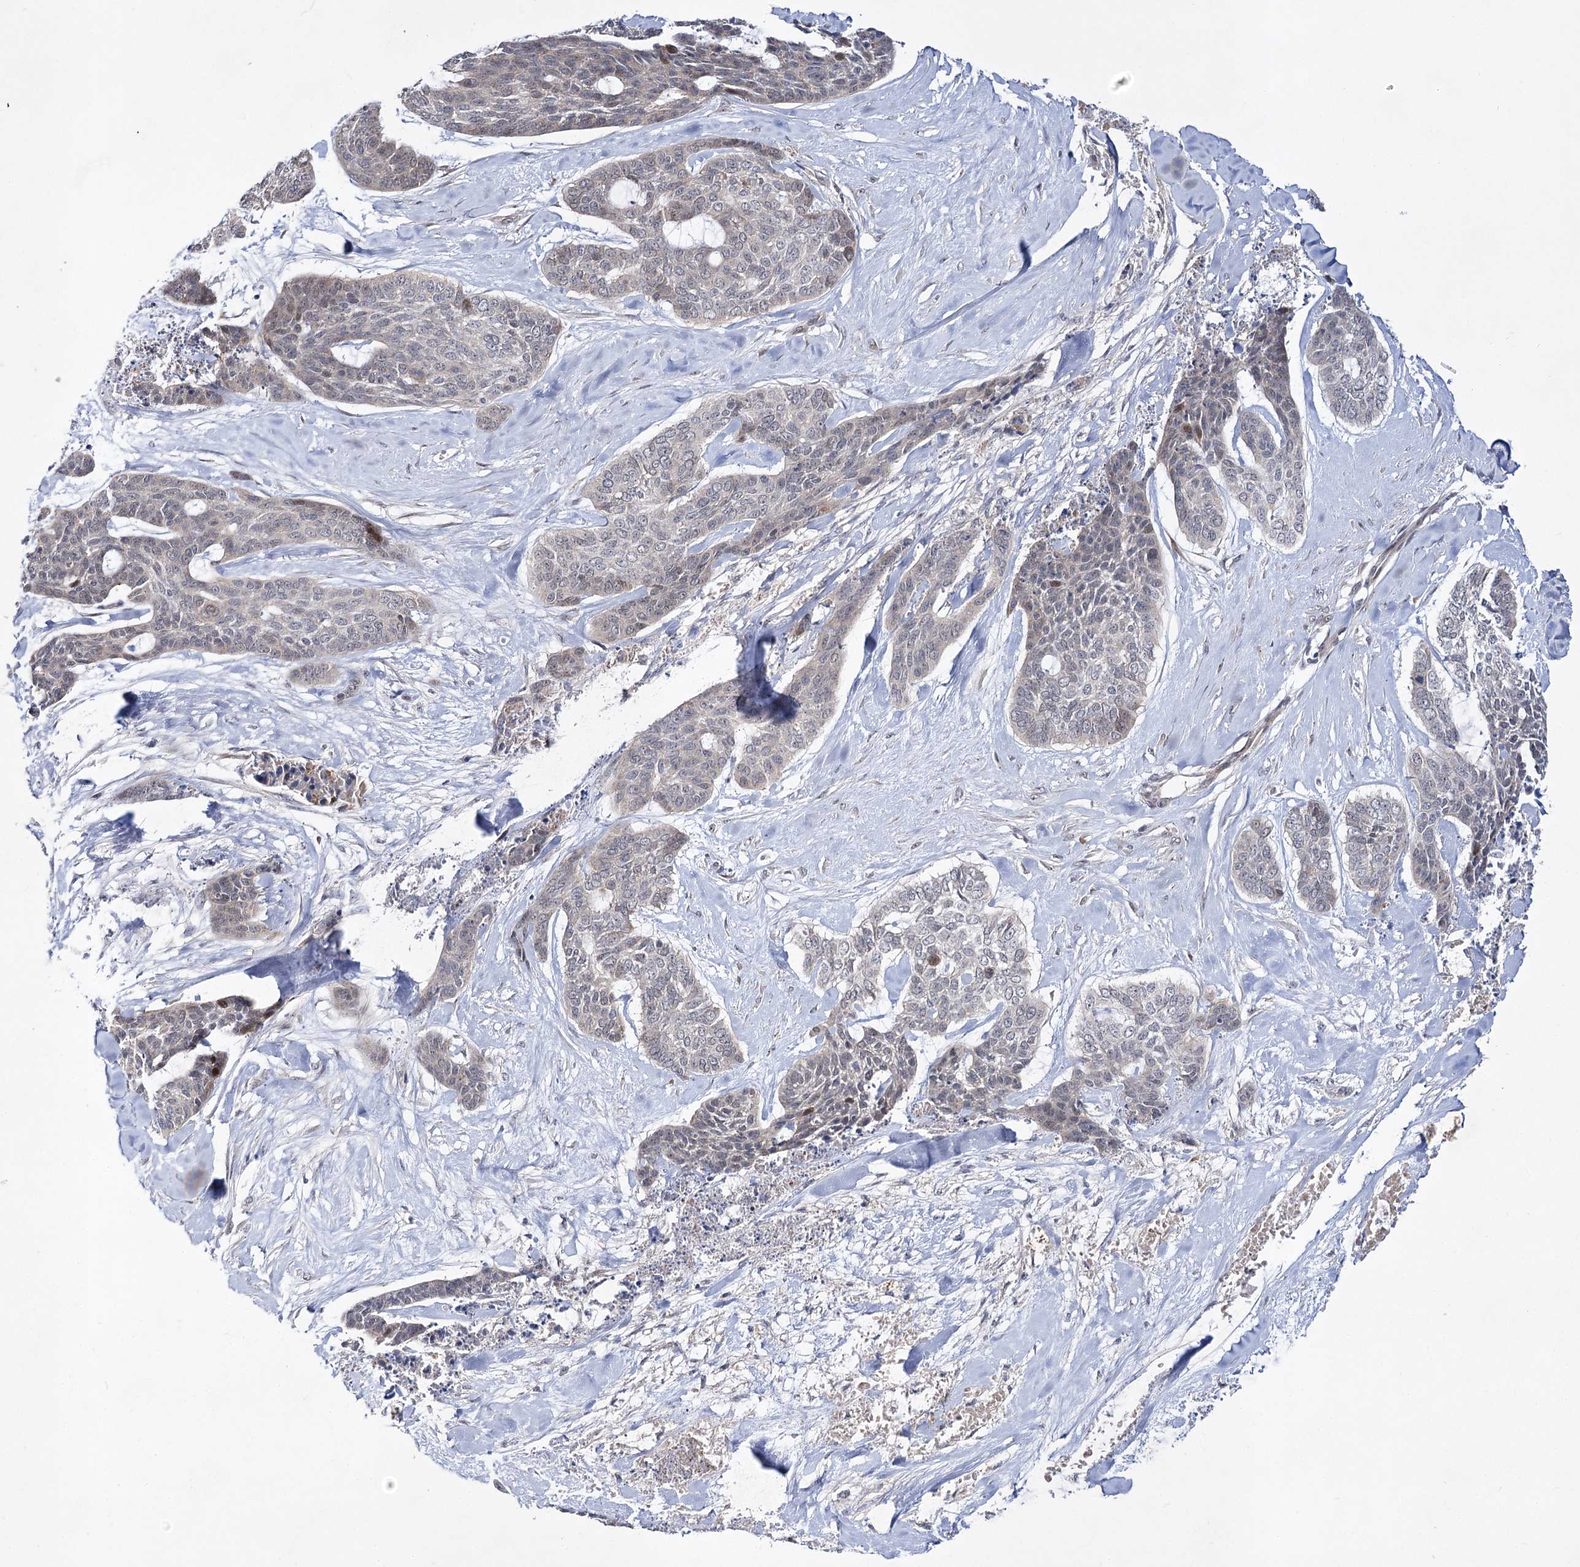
{"staining": {"intensity": "negative", "quantity": "none", "location": "none"}, "tissue": "skin cancer", "cell_type": "Tumor cells", "image_type": "cancer", "snomed": [{"axis": "morphology", "description": "Basal cell carcinoma"}, {"axis": "topography", "description": "Skin"}], "caption": "Immunohistochemistry (IHC) of skin basal cell carcinoma exhibits no expression in tumor cells.", "gene": "ARHGAP32", "patient": {"sex": "female", "age": 64}}